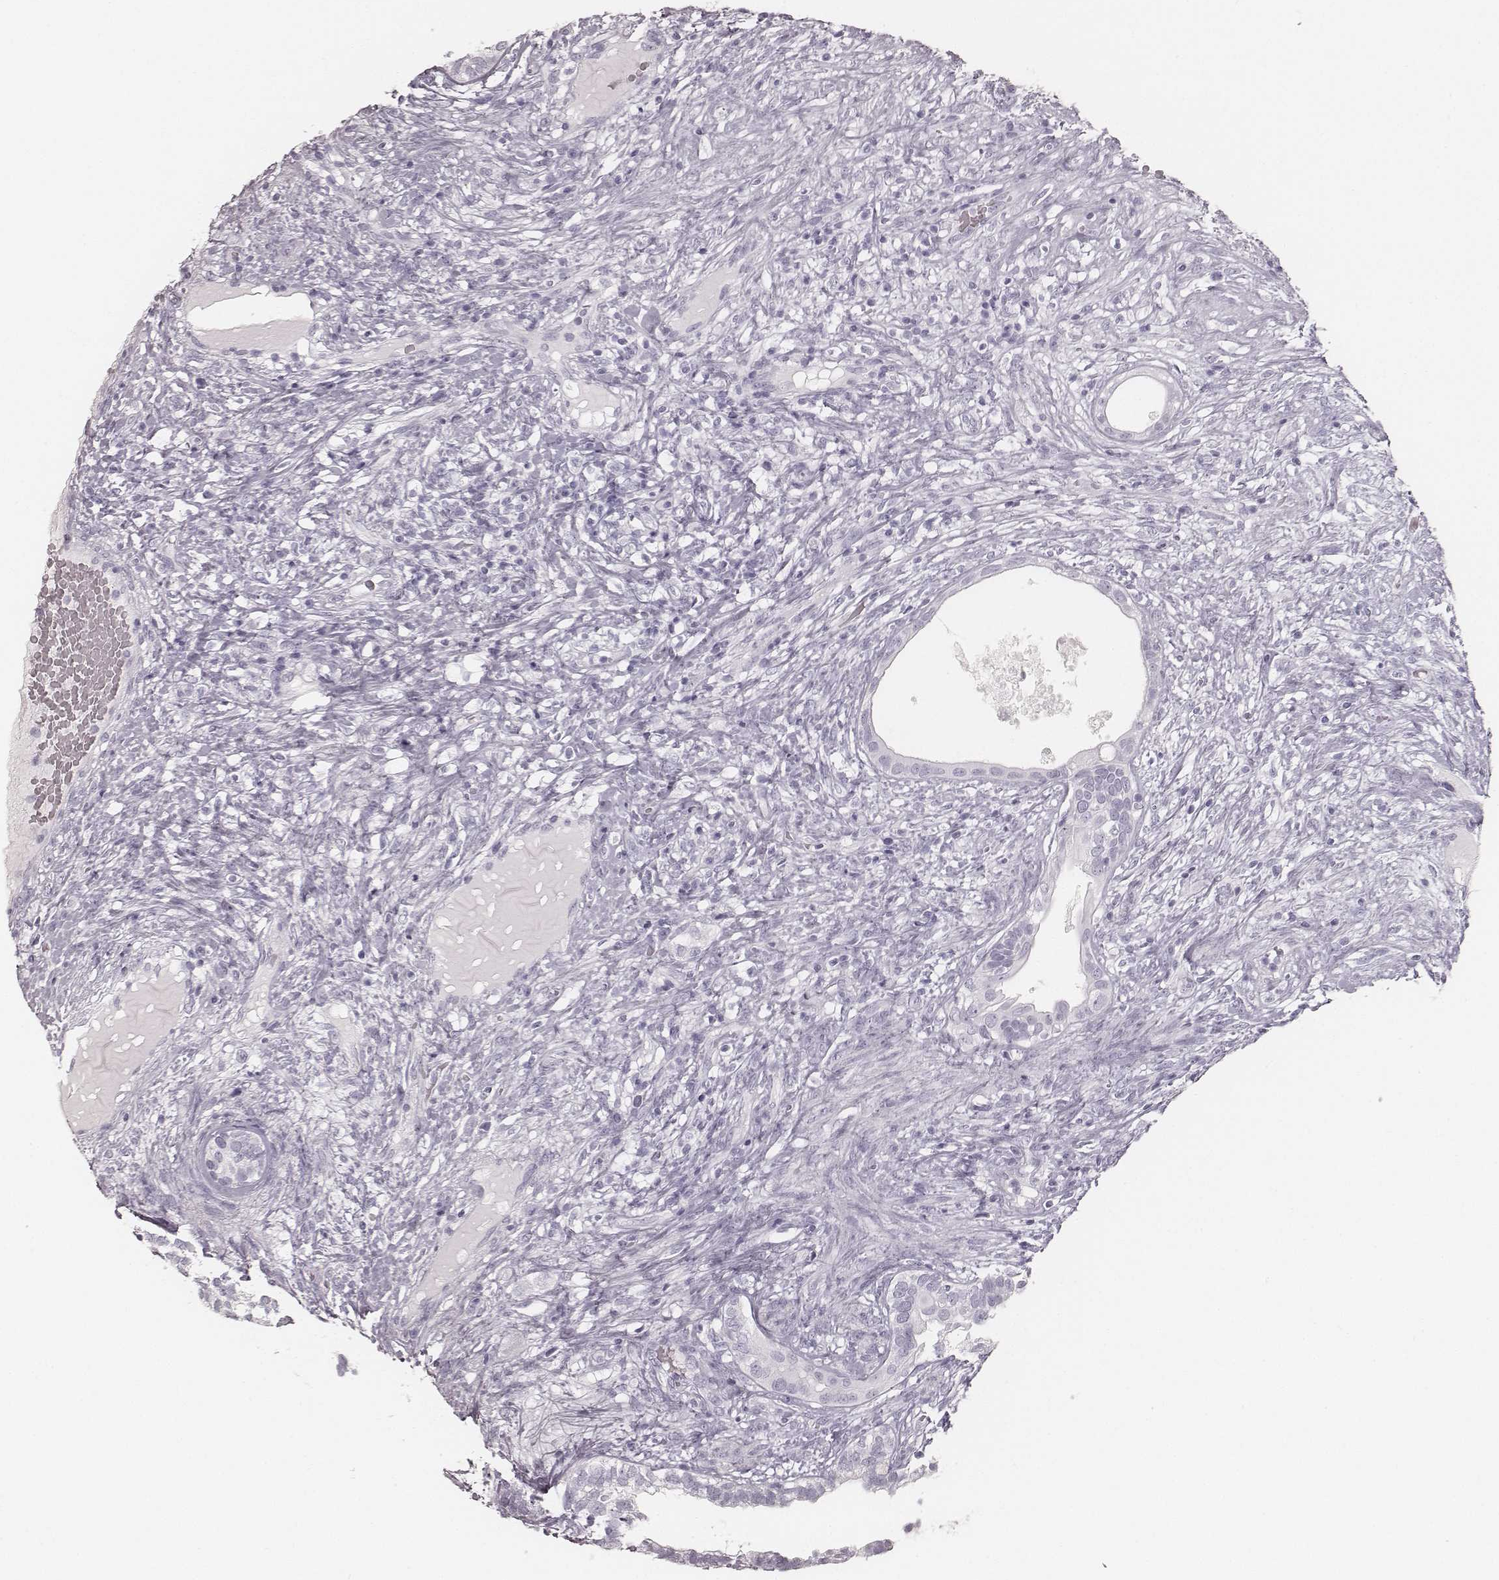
{"staining": {"intensity": "negative", "quantity": "none", "location": "none"}, "tissue": "testis cancer", "cell_type": "Tumor cells", "image_type": "cancer", "snomed": [{"axis": "morphology", "description": "Seminoma, NOS"}, {"axis": "morphology", "description": "Carcinoma, Embryonal, NOS"}, {"axis": "topography", "description": "Testis"}], "caption": "This is a micrograph of immunohistochemistry (IHC) staining of testis cancer, which shows no staining in tumor cells. (DAB (3,3'-diaminobenzidine) immunohistochemistry, high magnification).", "gene": "KRT34", "patient": {"sex": "male", "age": 41}}